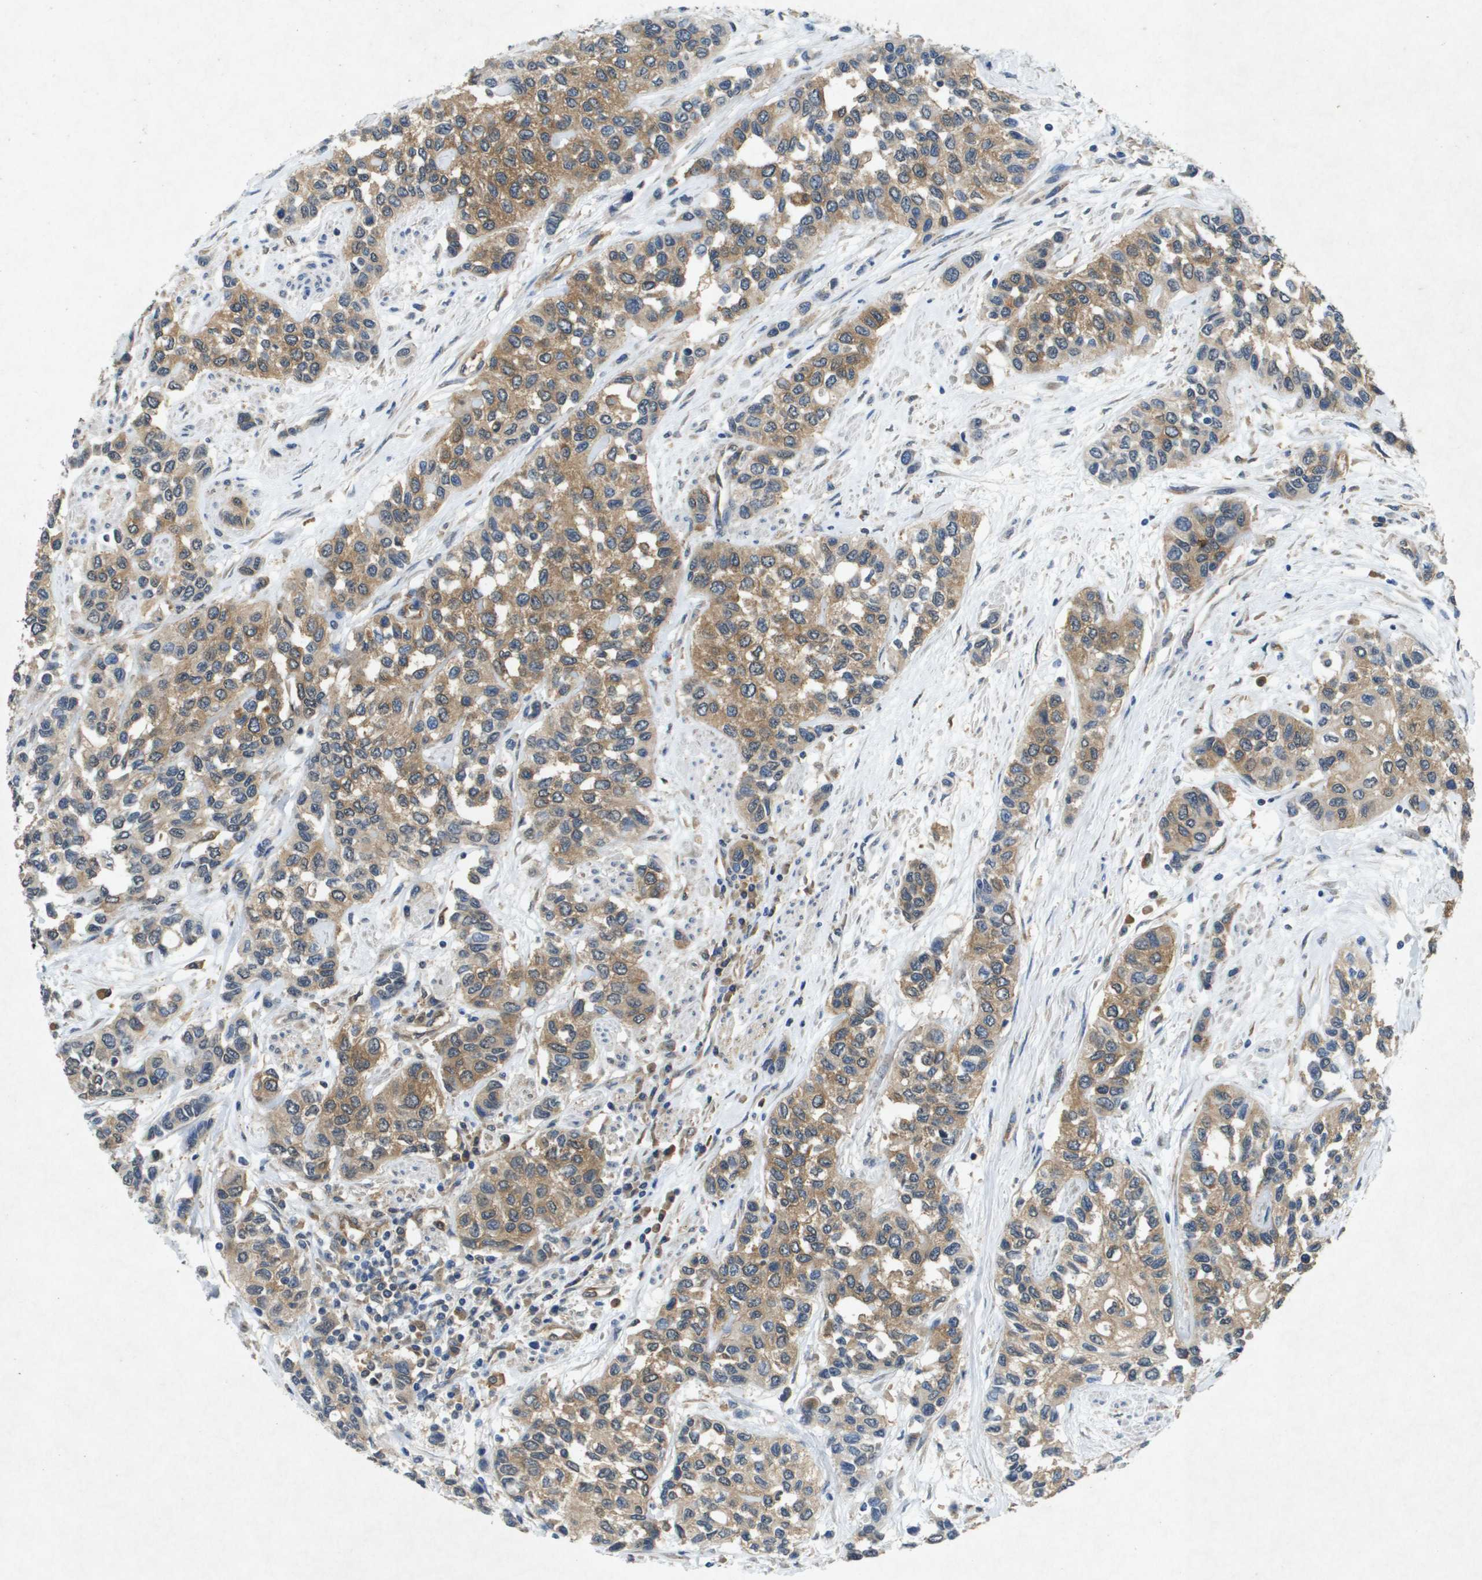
{"staining": {"intensity": "moderate", "quantity": ">75%", "location": "cytoplasmic/membranous"}, "tissue": "urothelial cancer", "cell_type": "Tumor cells", "image_type": "cancer", "snomed": [{"axis": "morphology", "description": "Urothelial carcinoma, High grade"}, {"axis": "topography", "description": "Urinary bladder"}], "caption": "The micrograph shows immunohistochemical staining of urothelial cancer. There is moderate cytoplasmic/membranous staining is seen in about >75% of tumor cells.", "gene": "PTPRT", "patient": {"sex": "female", "age": 56}}